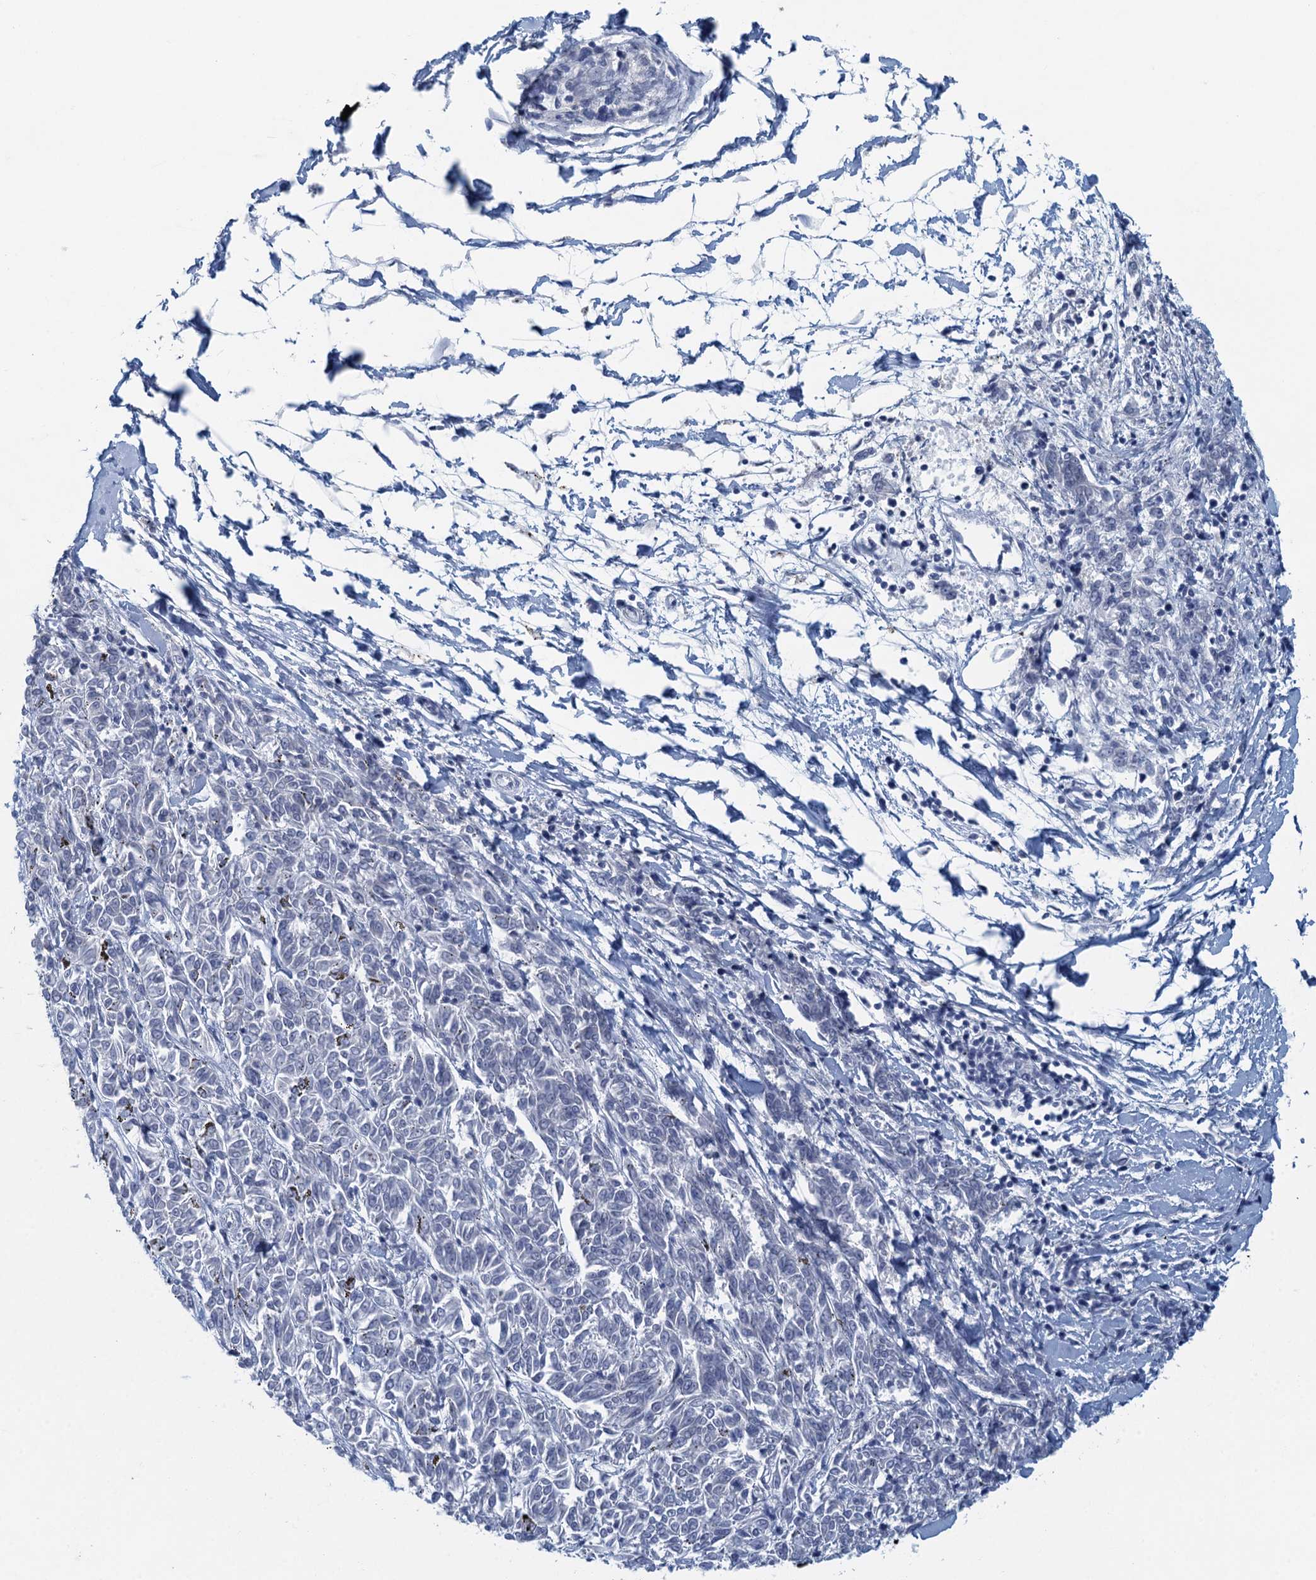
{"staining": {"intensity": "negative", "quantity": "none", "location": "none"}, "tissue": "melanoma", "cell_type": "Tumor cells", "image_type": "cancer", "snomed": [{"axis": "morphology", "description": "Malignant melanoma, NOS"}, {"axis": "topography", "description": "Skin"}], "caption": "High magnification brightfield microscopy of melanoma stained with DAB (brown) and counterstained with hematoxylin (blue): tumor cells show no significant staining.", "gene": "ENSG00000131152", "patient": {"sex": "female", "age": 72}}